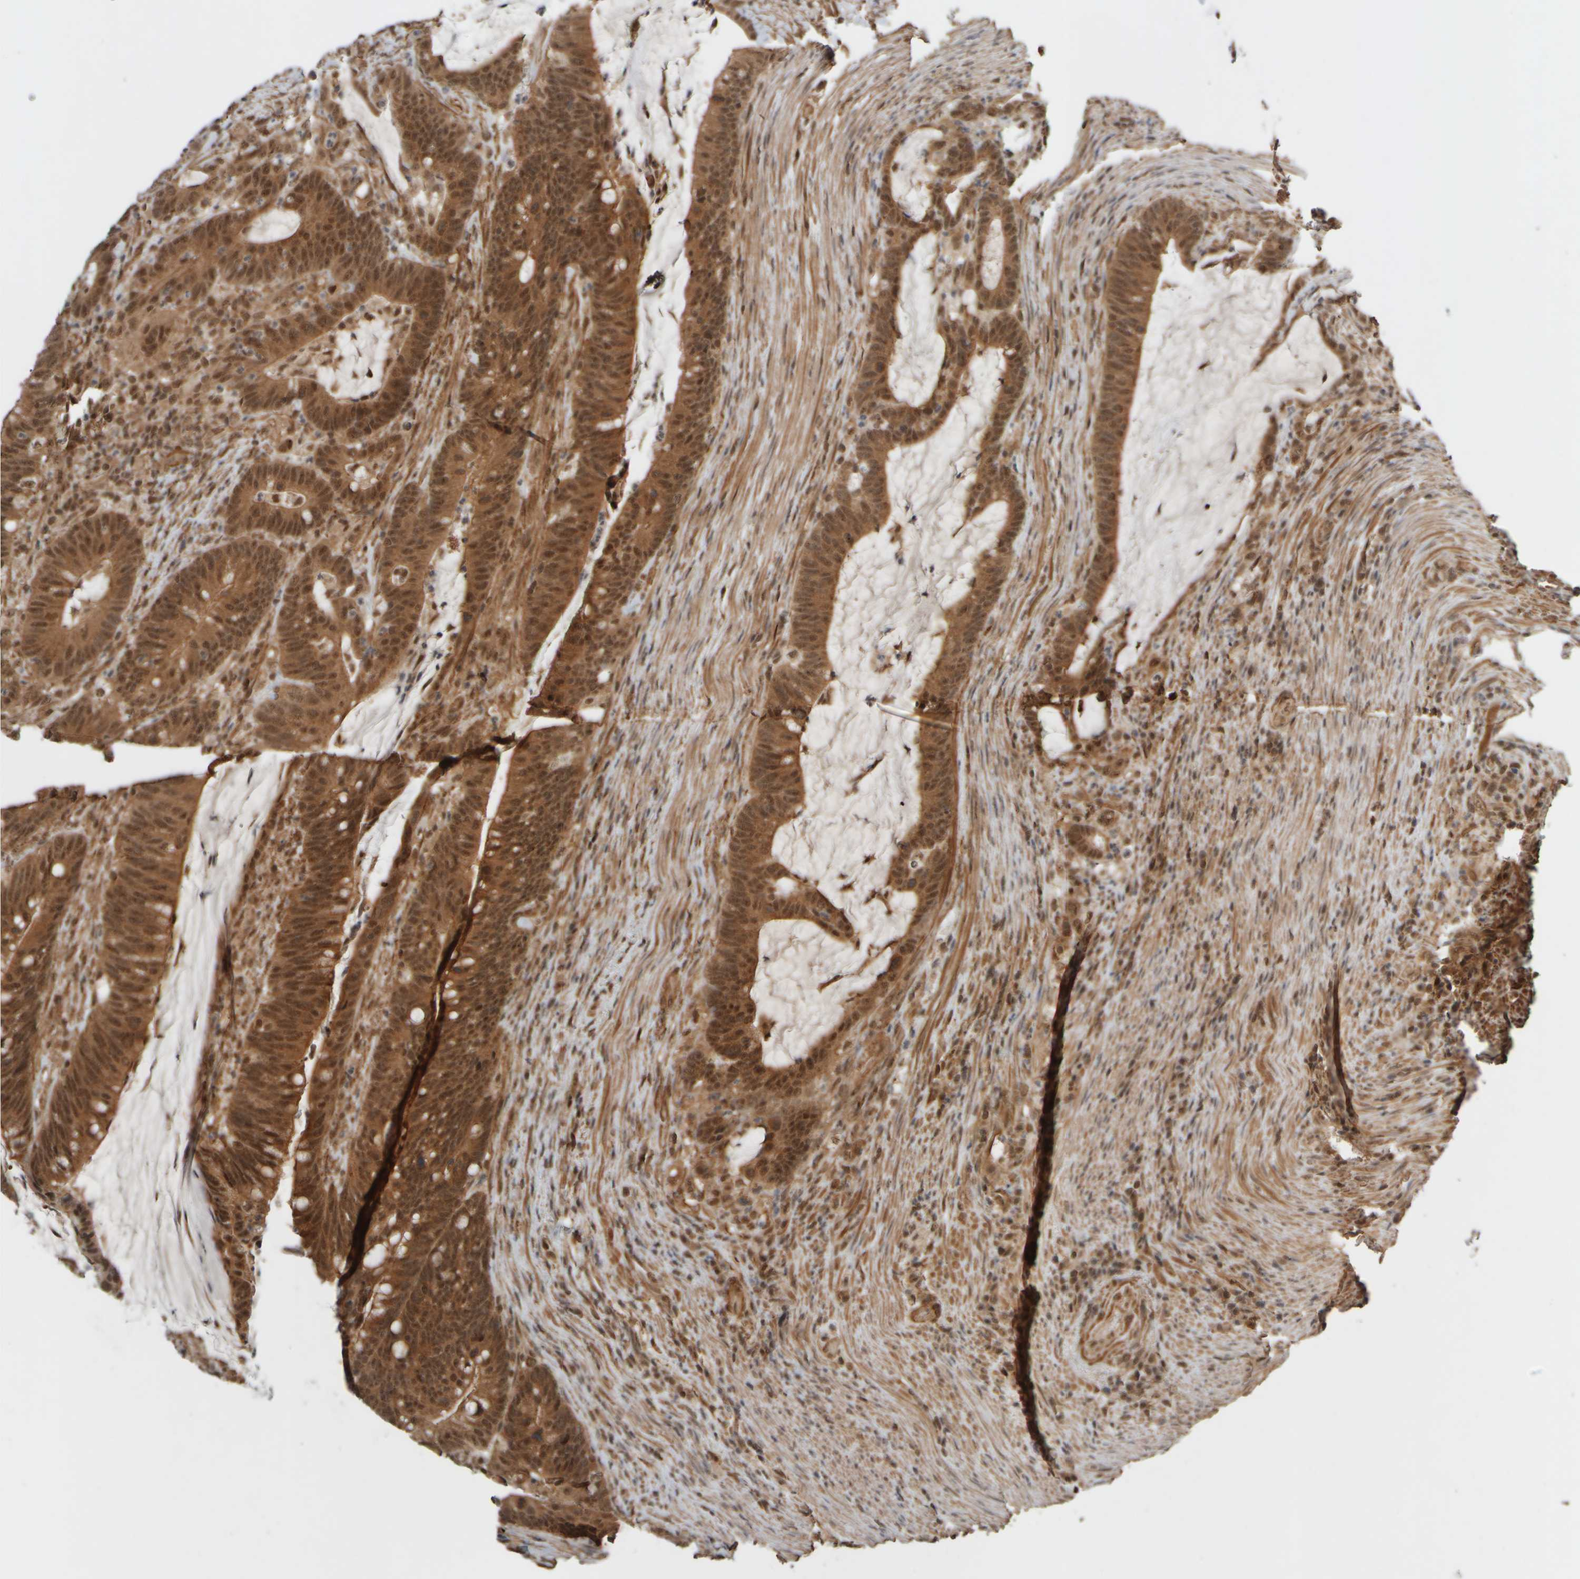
{"staining": {"intensity": "moderate", "quantity": ">75%", "location": "cytoplasmic/membranous,nuclear"}, "tissue": "colorectal cancer", "cell_type": "Tumor cells", "image_type": "cancer", "snomed": [{"axis": "morphology", "description": "Adenocarcinoma, NOS"}, {"axis": "topography", "description": "Colon"}], "caption": "Protein expression analysis of human adenocarcinoma (colorectal) reveals moderate cytoplasmic/membranous and nuclear staining in approximately >75% of tumor cells.", "gene": "SYNRG", "patient": {"sex": "female", "age": 66}}